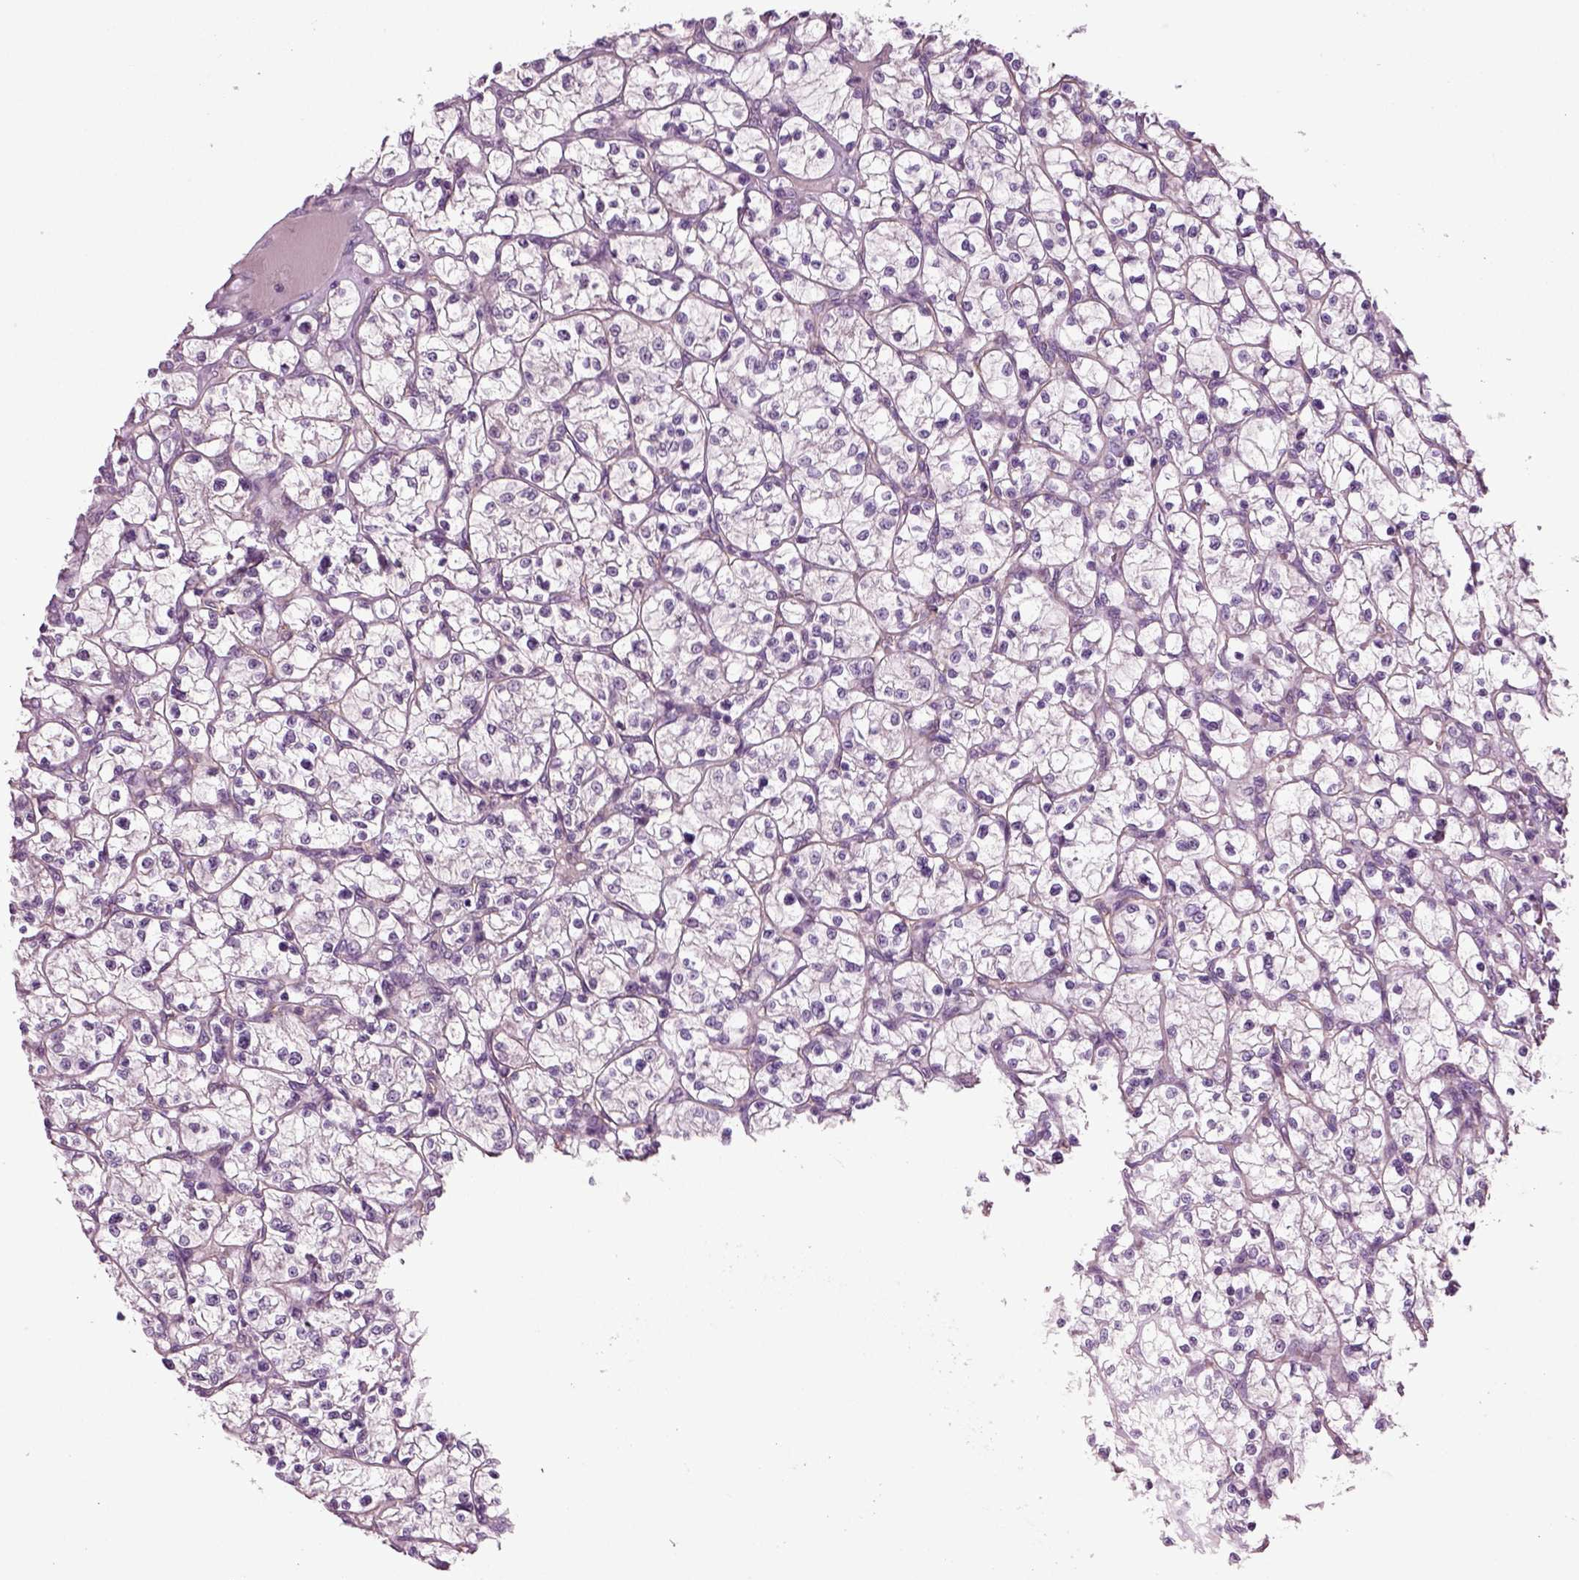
{"staining": {"intensity": "negative", "quantity": "none", "location": "none"}, "tissue": "renal cancer", "cell_type": "Tumor cells", "image_type": "cancer", "snomed": [{"axis": "morphology", "description": "Adenocarcinoma, NOS"}, {"axis": "topography", "description": "Kidney"}], "caption": "Tumor cells show no significant protein expression in renal adenocarcinoma. The staining was performed using DAB to visualize the protein expression in brown, while the nuclei were stained in blue with hematoxylin (Magnification: 20x).", "gene": "COL9A2", "patient": {"sex": "female", "age": 64}}